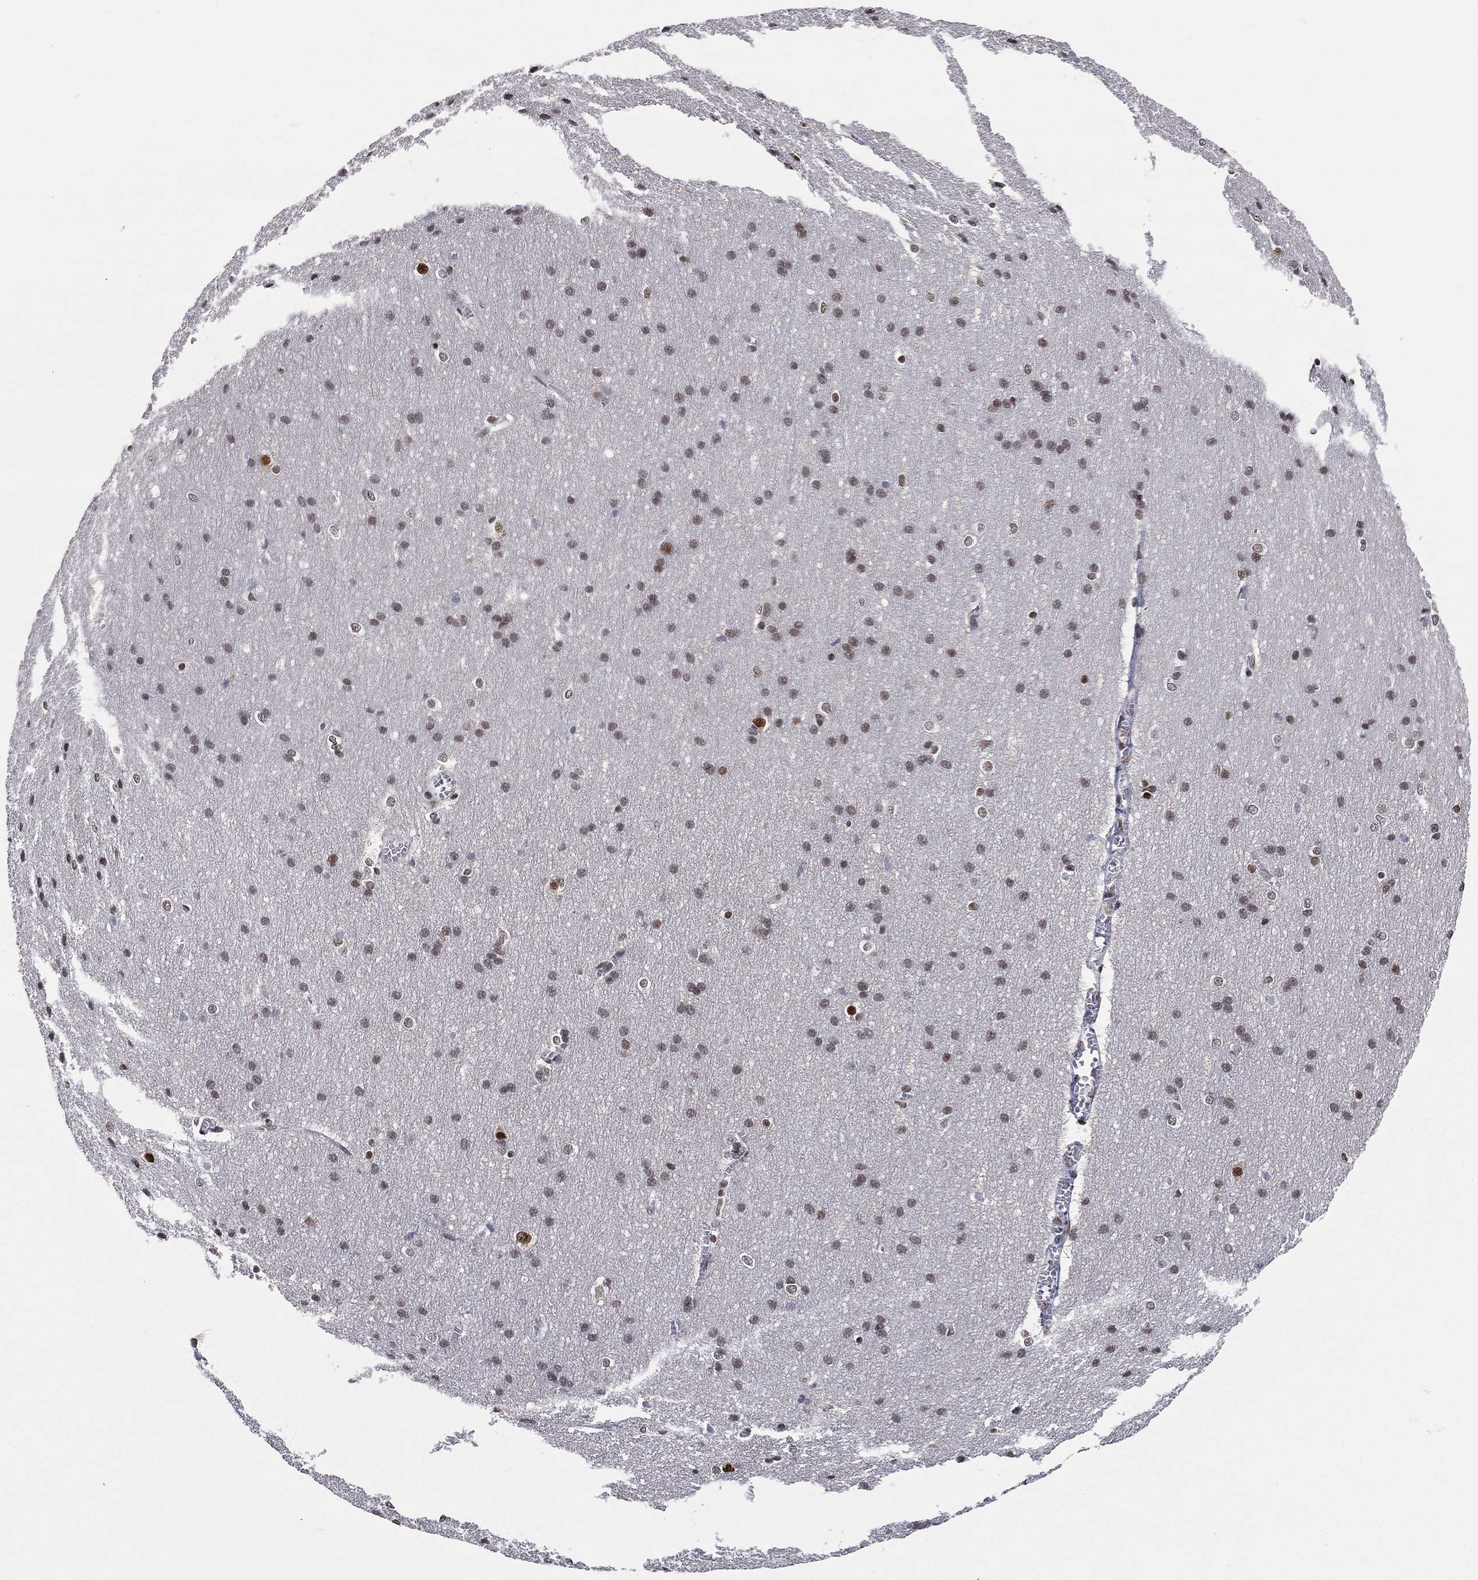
{"staining": {"intensity": "weak", "quantity": "<25%", "location": "nuclear"}, "tissue": "cerebral cortex", "cell_type": "Endothelial cells", "image_type": "normal", "snomed": [{"axis": "morphology", "description": "Normal tissue, NOS"}, {"axis": "topography", "description": "Cerebral cortex"}], "caption": "High power microscopy image of an IHC photomicrograph of normal cerebral cortex, revealing no significant expression in endothelial cells.", "gene": "ETV5", "patient": {"sex": "male", "age": 37}}